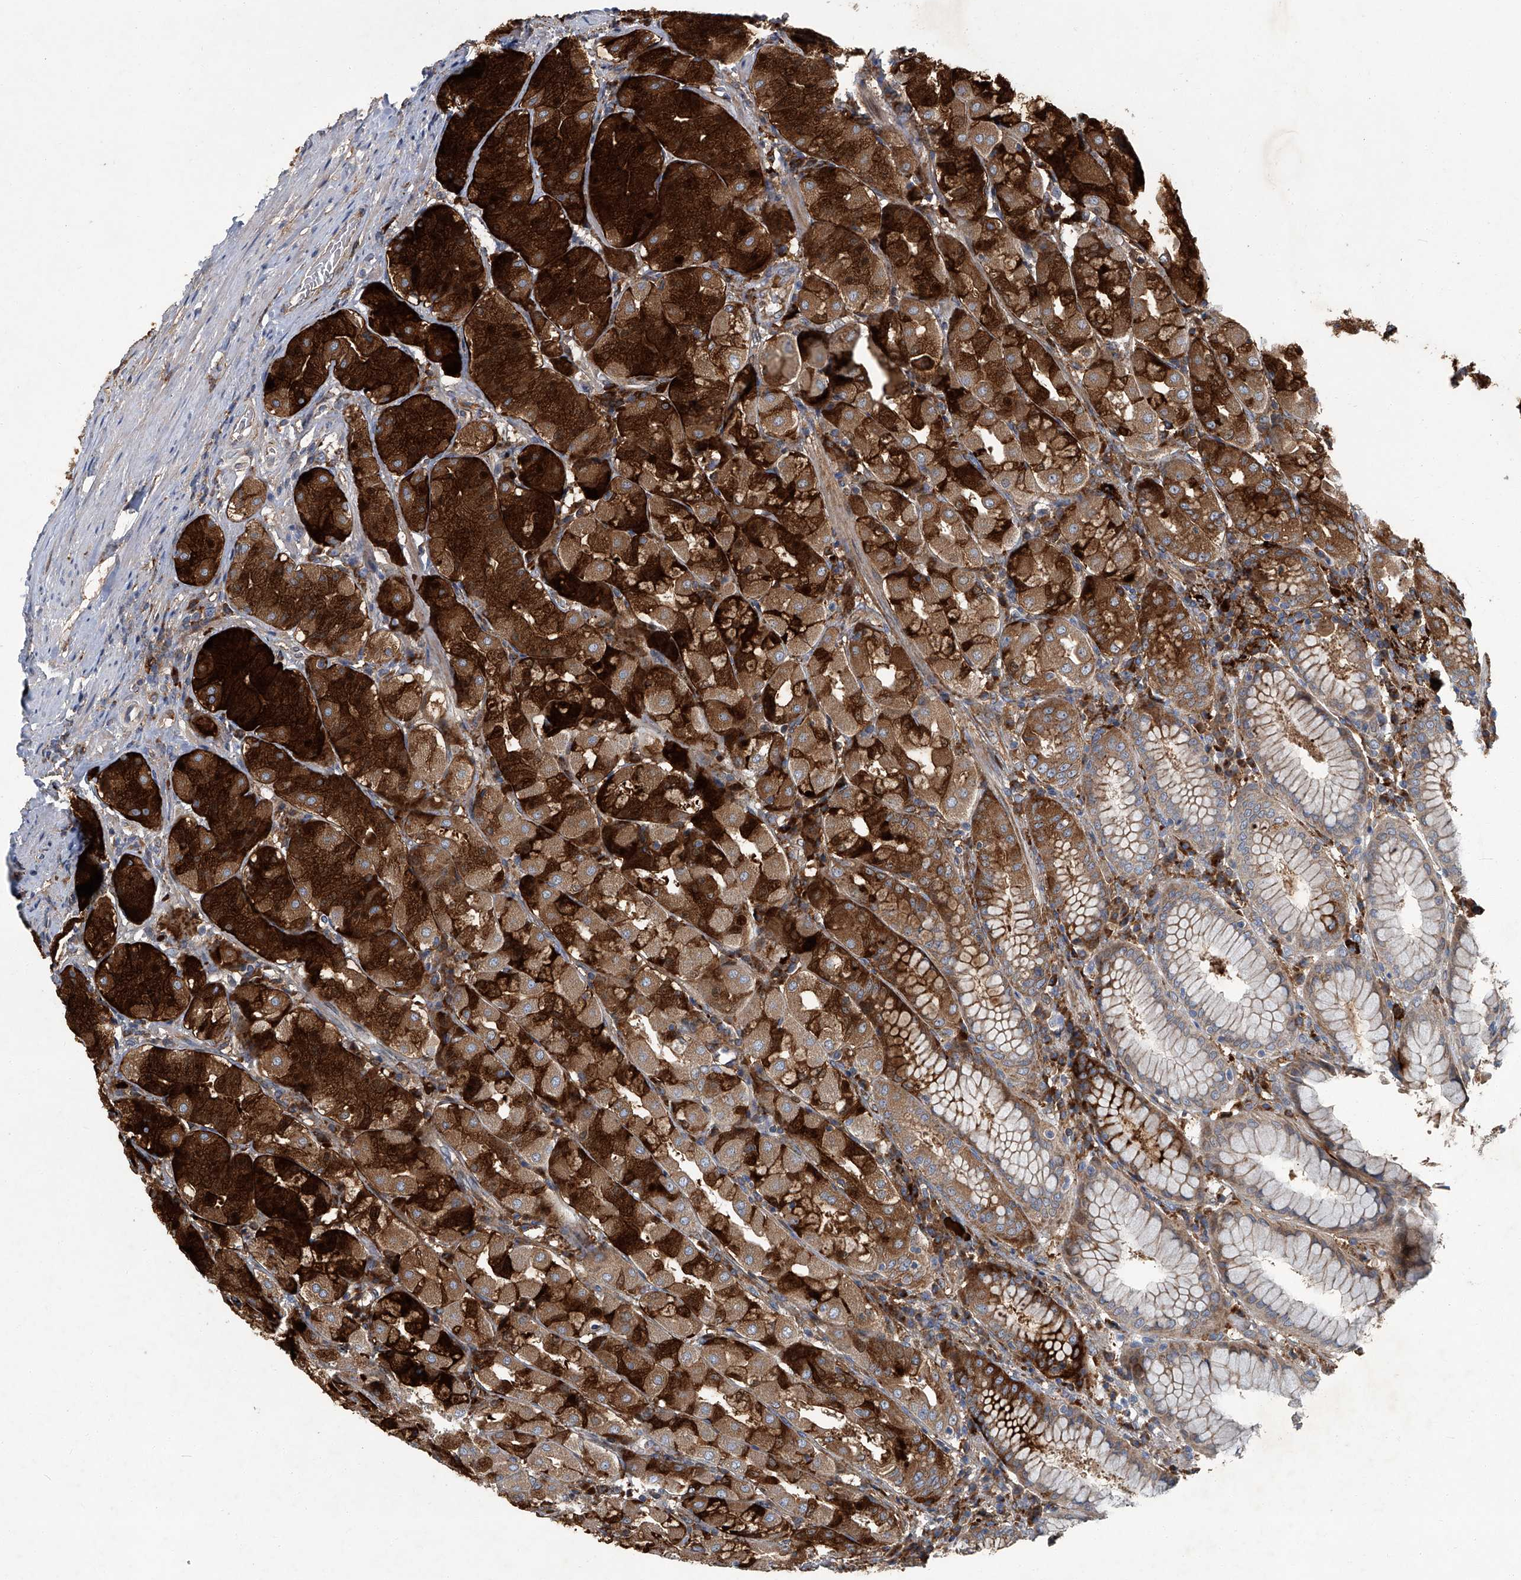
{"staining": {"intensity": "strong", "quantity": "25%-75%", "location": "cytoplasmic/membranous"}, "tissue": "stomach", "cell_type": "Glandular cells", "image_type": "normal", "snomed": [{"axis": "morphology", "description": "Normal tissue, NOS"}, {"axis": "topography", "description": "Stomach"}, {"axis": "topography", "description": "Stomach, lower"}], "caption": "This is a histology image of immunohistochemistry (IHC) staining of benign stomach, which shows strong positivity in the cytoplasmic/membranous of glandular cells.", "gene": "FAM167A", "patient": {"sex": "female", "age": 56}}